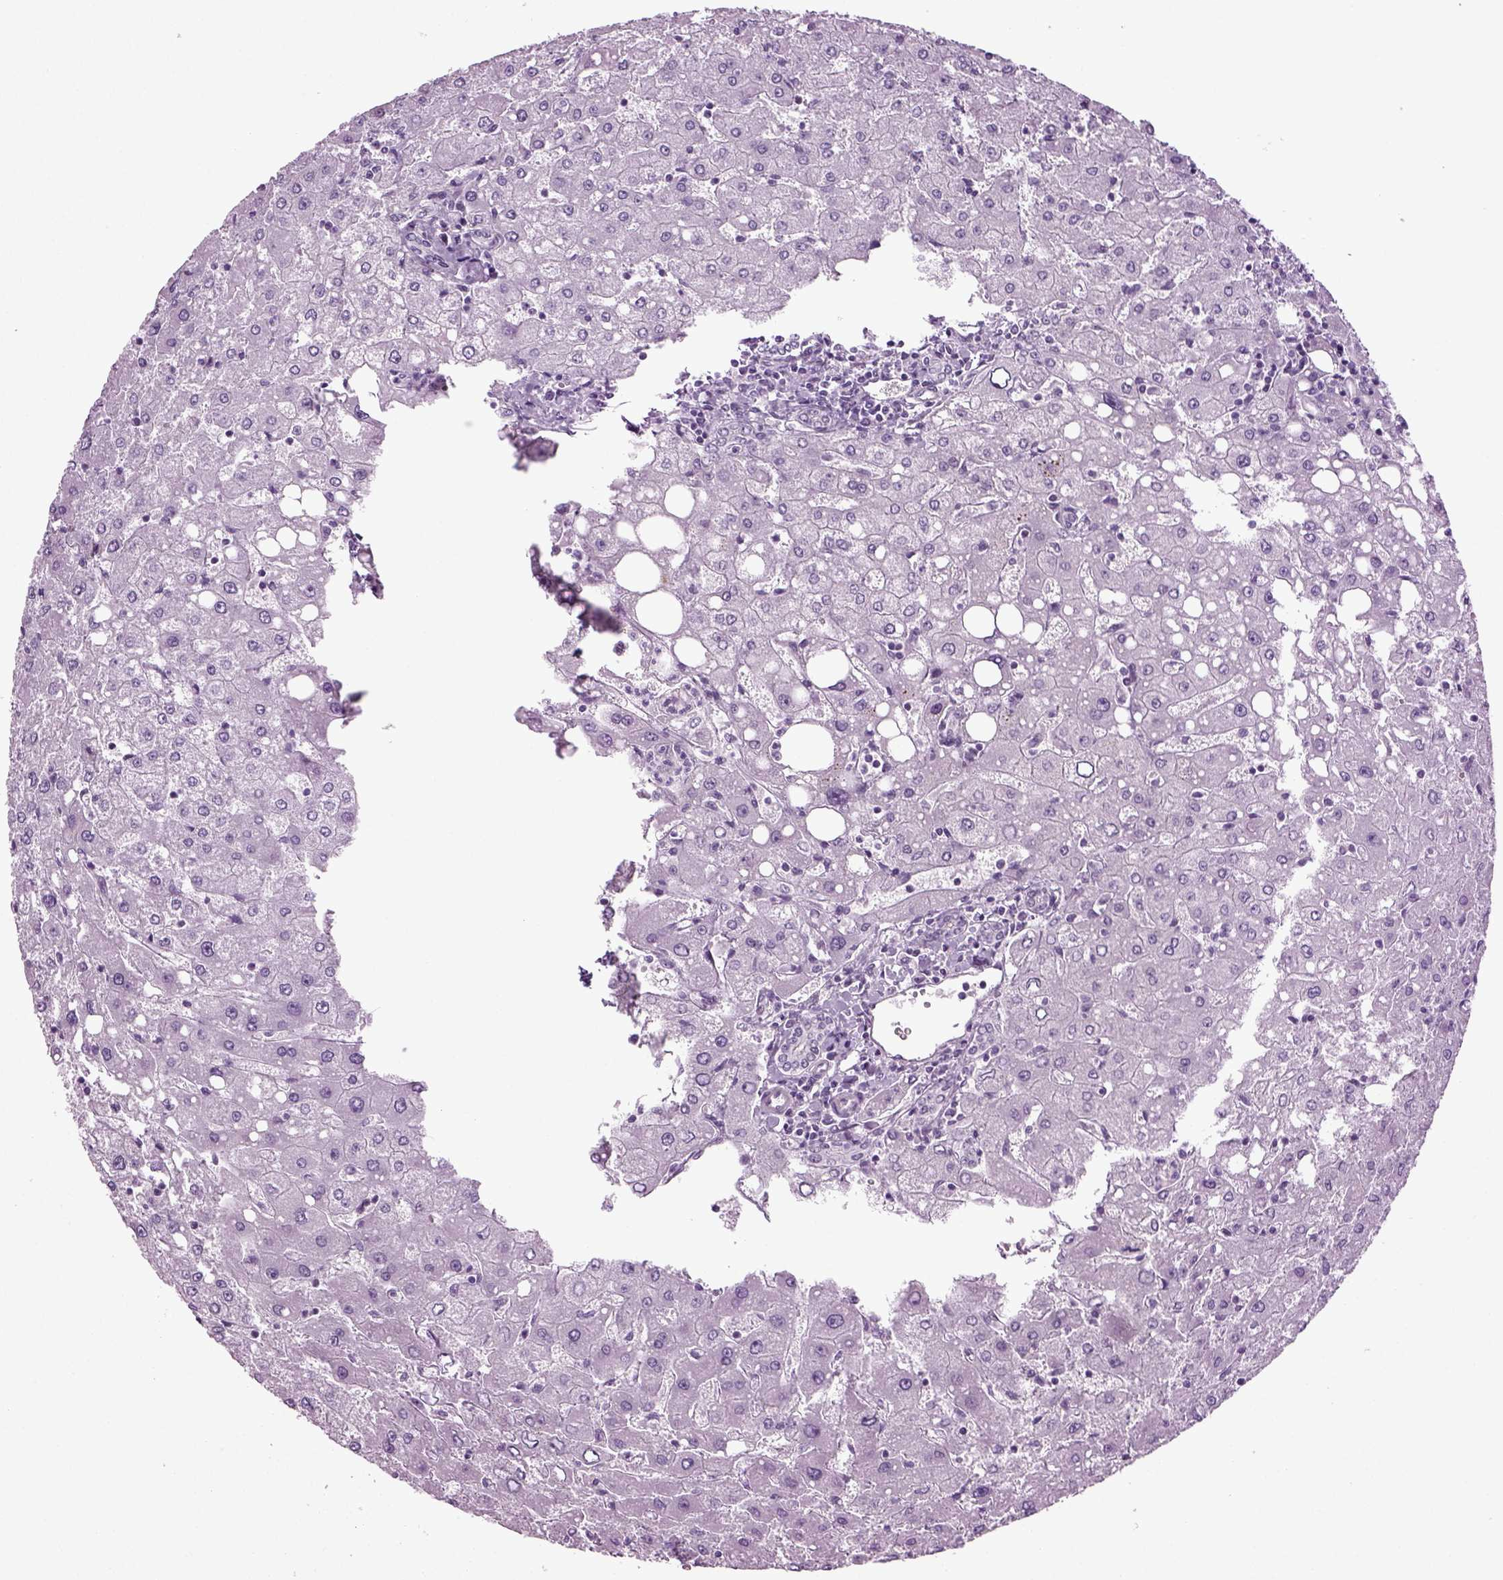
{"staining": {"intensity": "negative", "quantity": "none", "location": "none"}, "tissue": "liver", "cell_type": "Cholangiocytes", "image_type": "normal", "snomed": [{"axis": "morphology", "description": "Normal tissue, NOS"}, {"axis": "topography", "description": "Liver"}], "caption": "An IHC histopathology image of normal liver is shown. There is no staining in cholangiocytes of liver. (Stains: DAB immunohistochemistry with hematoxylin counter stain, Microscopy: brightfield microscopy at high magnification).", "gene": "RFX3", "patient": {"sex": "female", "age": 53}}